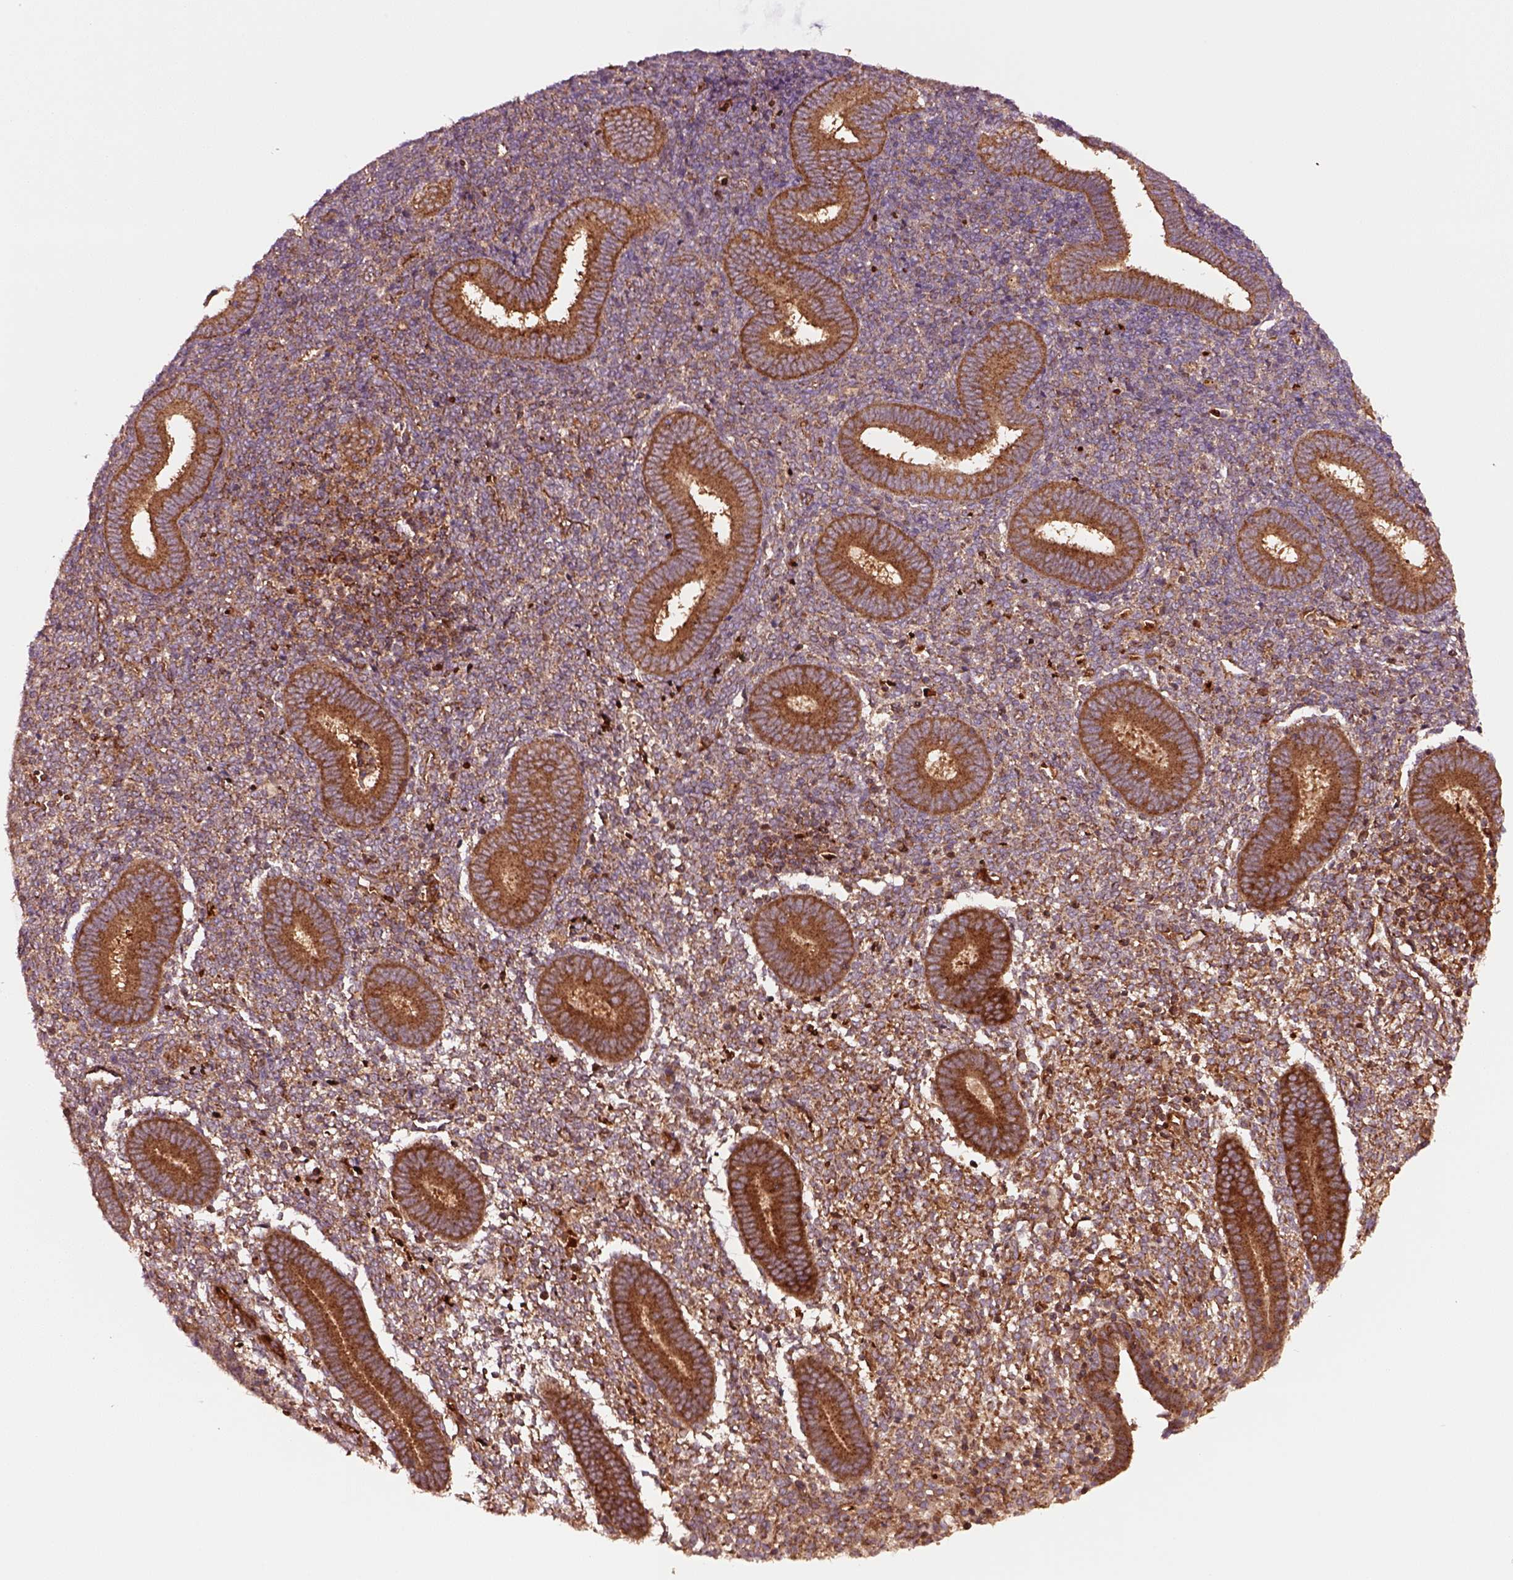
{"staining": {"intensity": "moderate", "quantity": "25%-75%", "location": "cytoplasmic/membranous"}, "tissue": "endometrium", "cell_type": "Cells in endometrial stroma", "image_type": "normal", "snomed": [{"axis": "morphology", "description": "Normal tissue, NOS"}, {"axis": "topography", "description": "Endometrium"}], "caption": "Cells in endometrial stroma display medium levels of moderate cytoplasmic/membranous positivity in approximately 25%-75% of cells in normal endometrium.", "gene": "WASHC2A", "patient": {"sex": "female", "age": 25}}